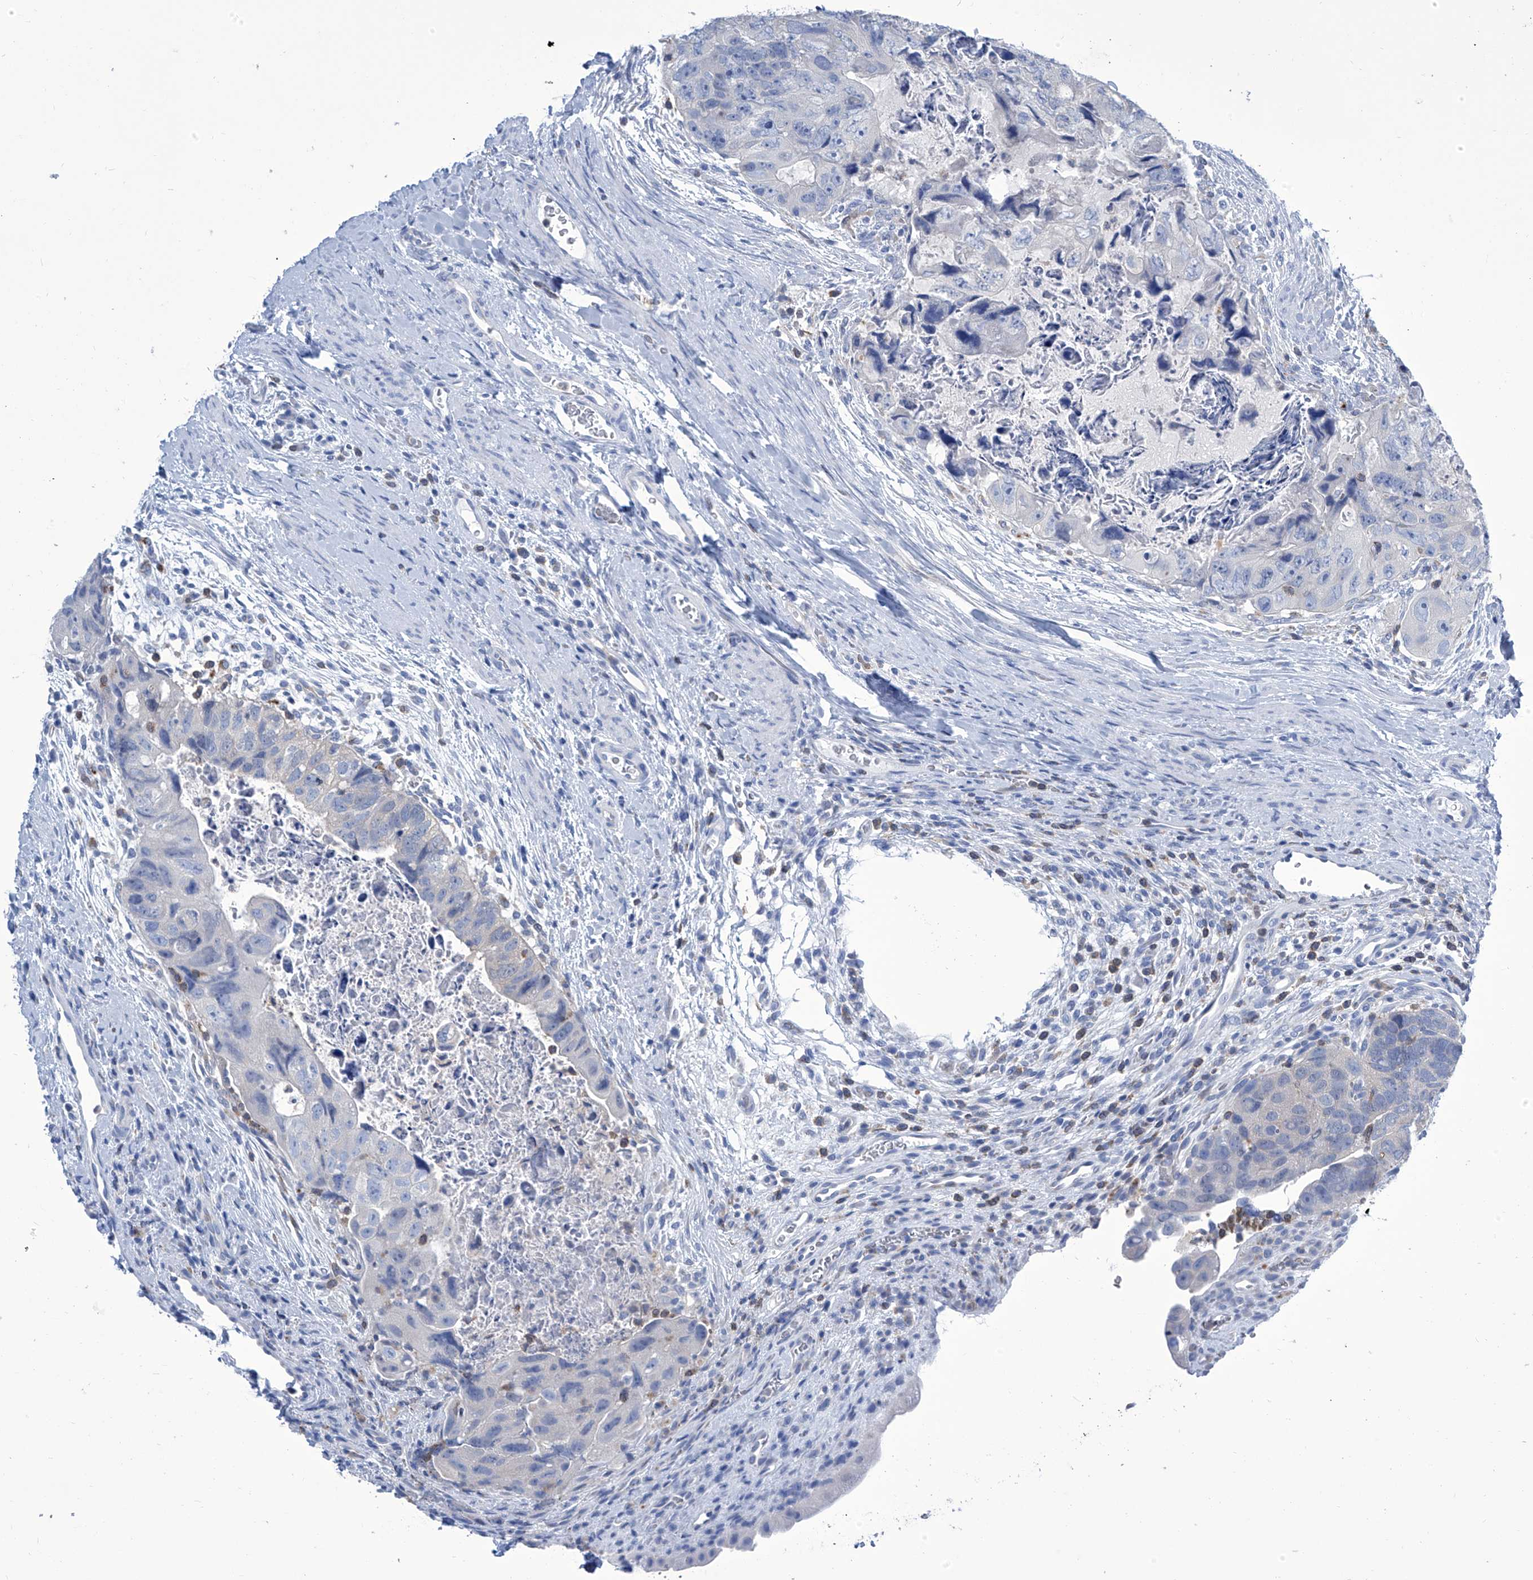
{"staining": {"intensity": "negative", "quantity": "none", "location": "none"}, "tissue": "colorectal cancer", "cell_type": "Tumor cells", "image_type": "cancer", "snomed": [{"axis": "morphology", "description": "Adenocarcinoma, NOS"}, {"axis": "topography", "description": "Rectum"}], "caption": "DAB immunohistochemical staining of colorectal cancer demonstrates no significant positivity in tumor cells.", "gene": "IMPA2", "patient": {"sex": "male", "age": 59}}